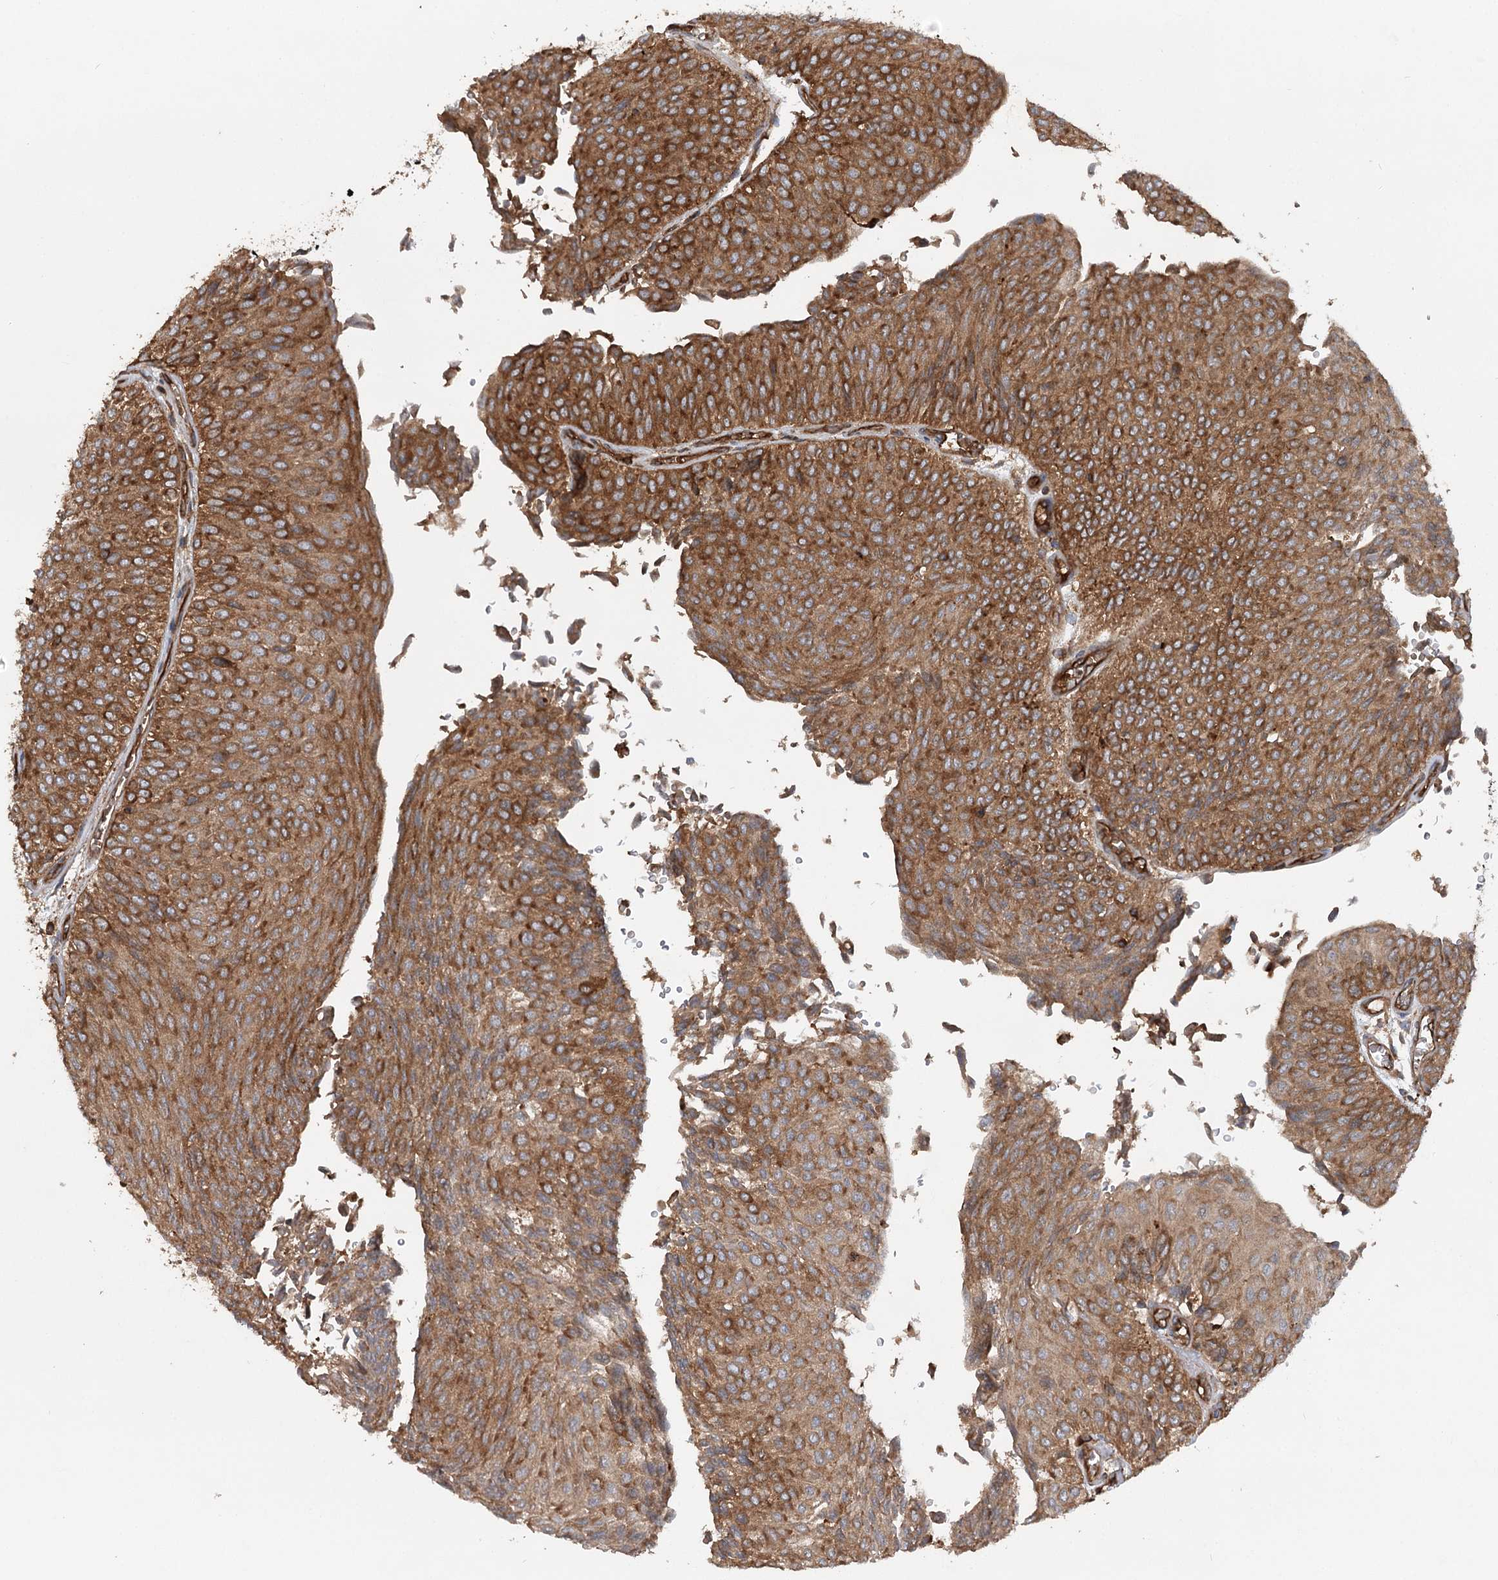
{"staining": {"intensity": "strong", "quantity": ">75%", "location": "cytoplasmic/membranous"}, "tissue": "urothelial cancer", "cell_type": "Tumor cells", "image_type": "cancer", "snomed": [{"axis": "morphology", "description": "Urothelial carcinoma, Low grade"}, {"axis": "topography", "description": "Urinary bladder"}], "caption": "This photomicrograph displays immunohistochemistry staining of human low-grade urothelial carcinoma, with high strong cytoplasmic/membranous expression in about >75% of tumor cells.", "gene": "PAIP2", "patient": {"sex": "male", "age": 78}}